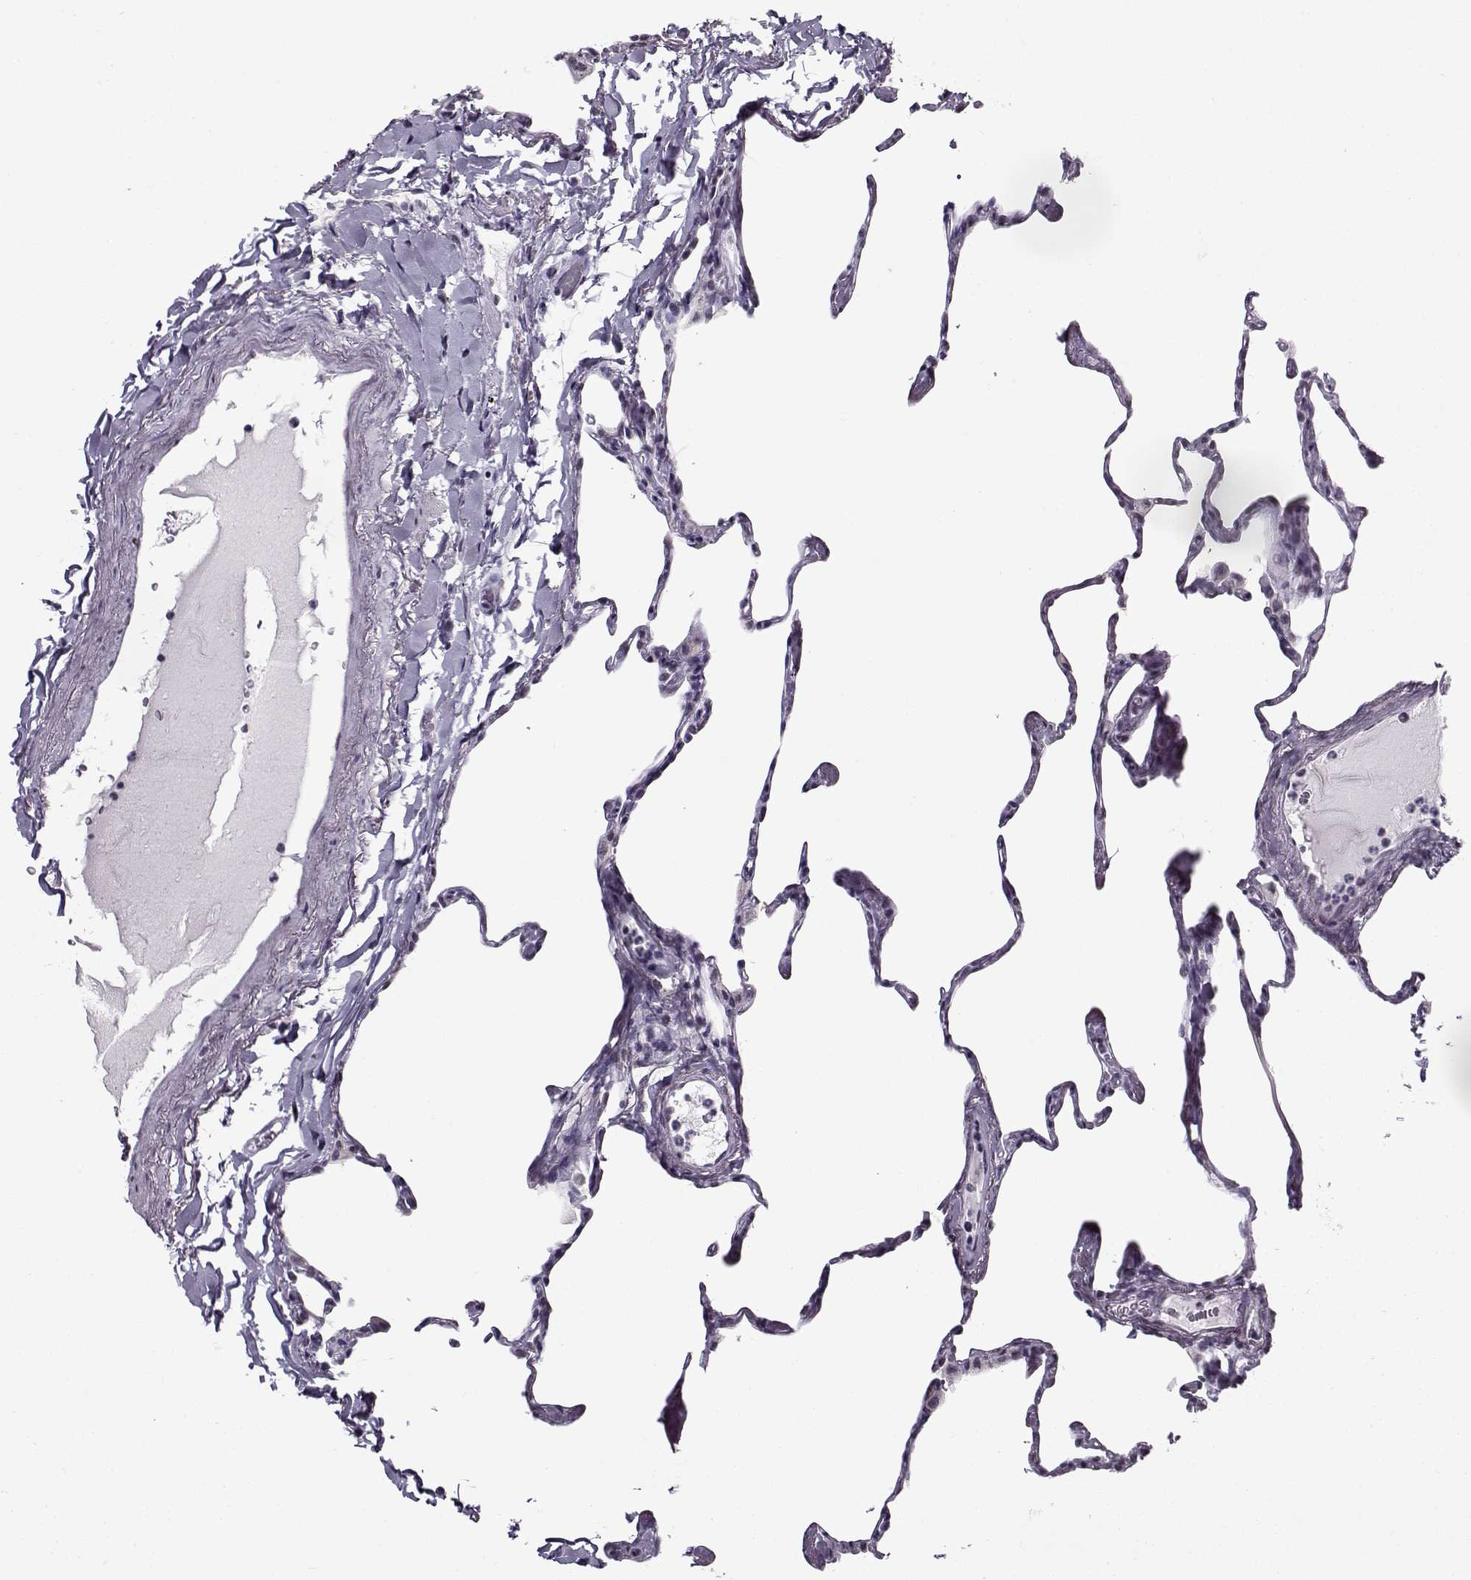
{"staining": {"intensity": "negative", "quantity": "none", "location": "none"}, "tissue": "lung", "cell_type": "Alveolar cells", "image_type": "normal", "snomed": [{"axis": "morphology", "description": "Normal tissue, NOS"}, {"axis": "topography", "description": "Lung"}], "caption": "Photomicrograph shows no protein staining in alveolar cells of normal lung.", "gene": "PRMT8", "patient": {"sex": "male", "age": 65}}